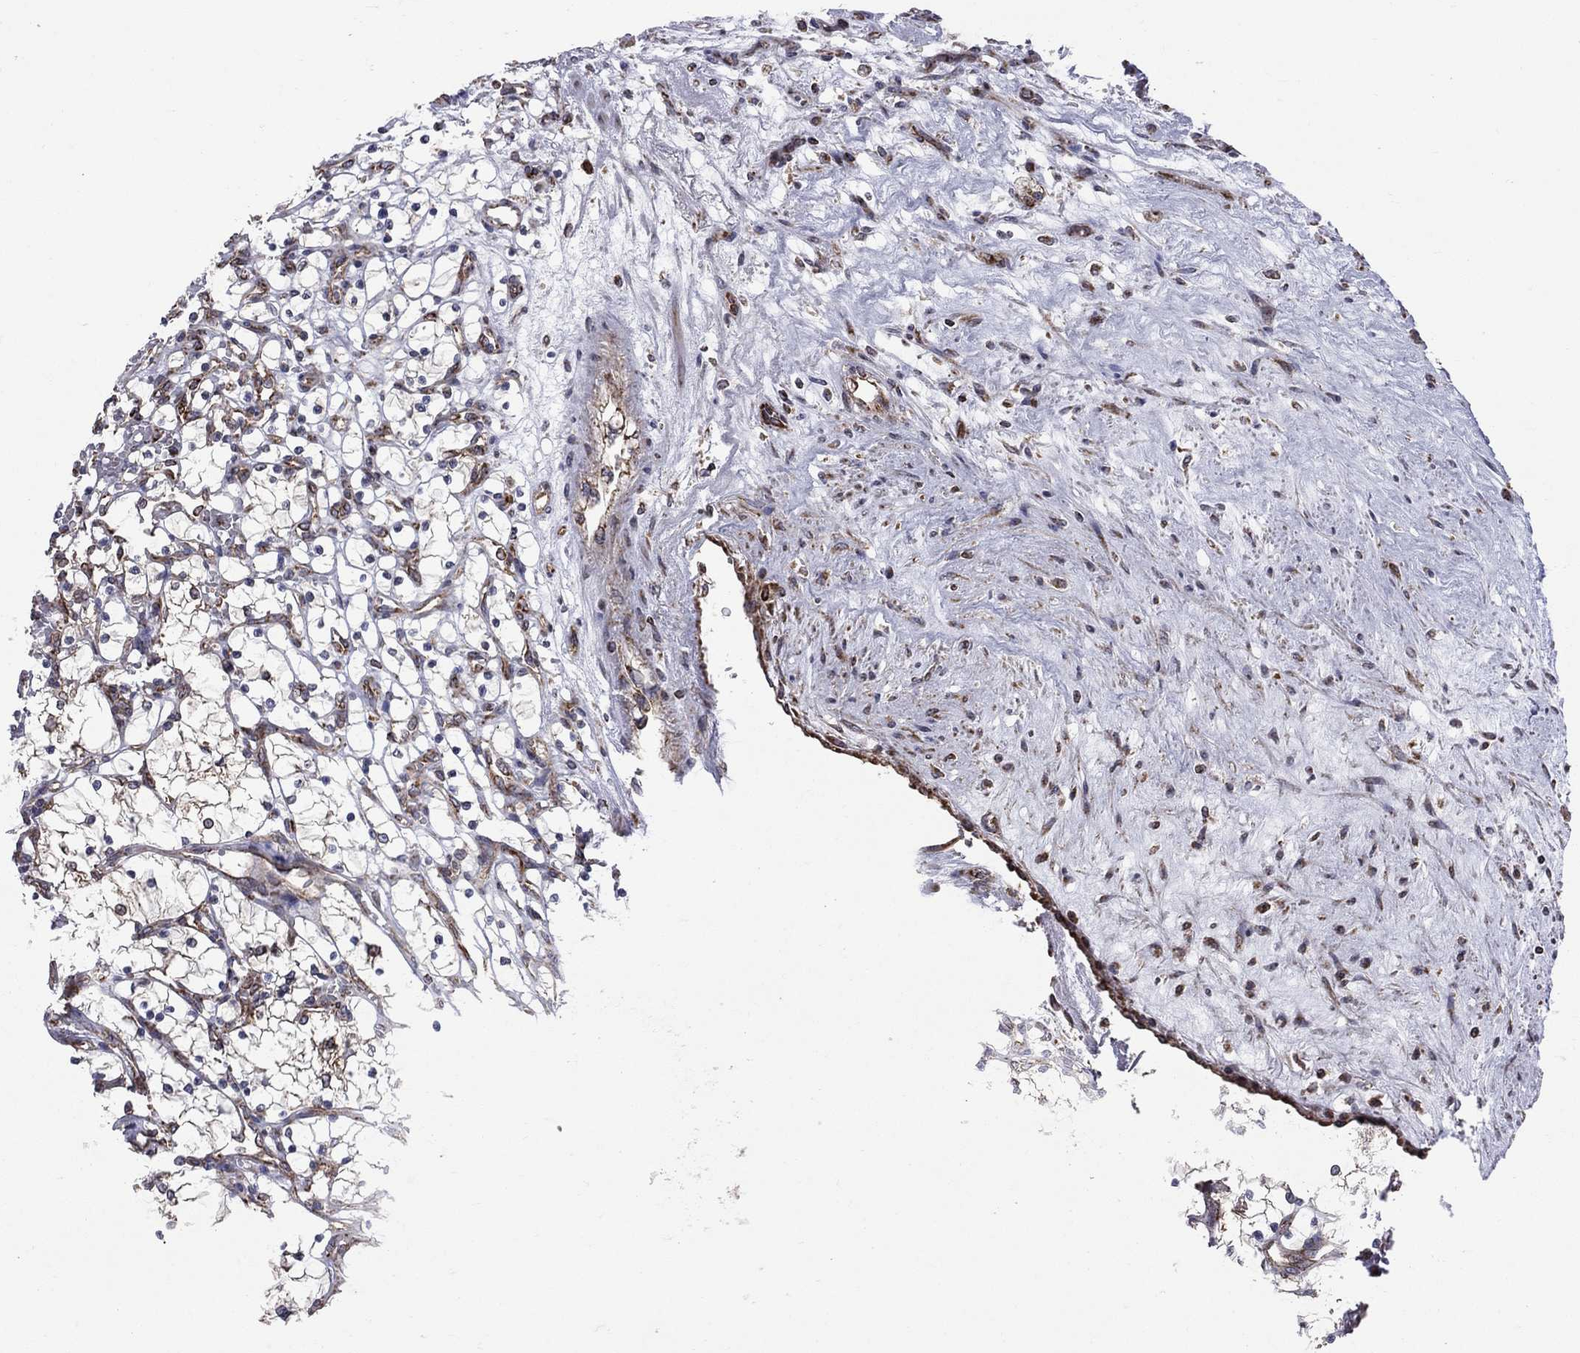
{"staining": {"intensity": "weak", "quantity": ">75%", "location": "cytoplasmic/membranous"}, "tissue": "renal cancer", "cell_type": "Tumor cells", "image_type": "cancer", "snomed": [{"axis": "morphology", "description": "Adenocarcinoma, NOS"}, {"axis": "topography", "description": "Kidney"}], "caption": "Protein expression analysis of human adenocarcinoma (renal) reveals weak cytoplasmic/membranous staining in approximately >75% of tumor cells.", "gene": "CLPTM1", "patient": {"sex": "female", "age": 69}}